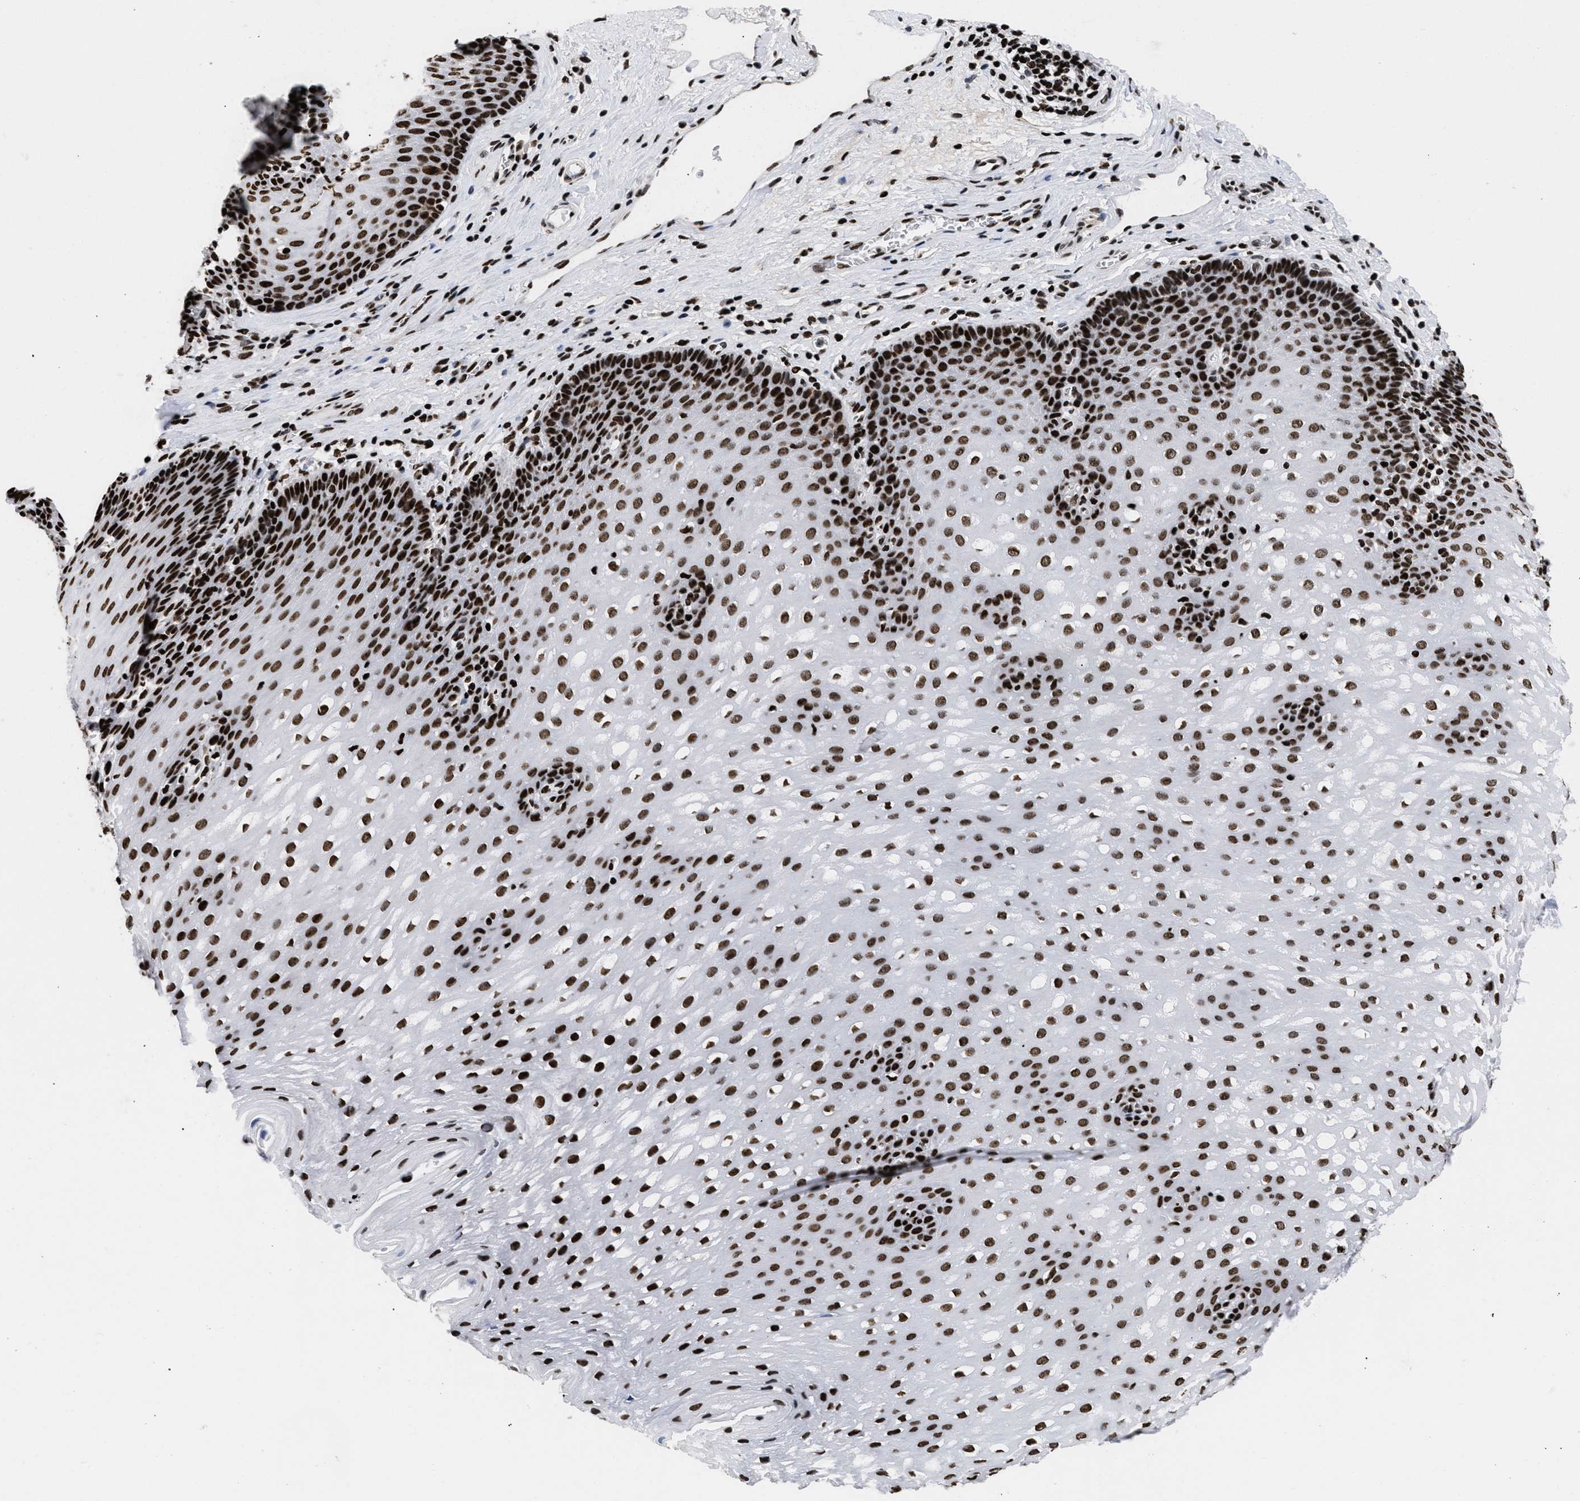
{"staining": {"intensity": "strong", "quantity": ">75%", "location": "nuclear"}, "tissue": "esophagus", "cell_type": "Squamous epithelial cells", "image_type": "normal", "snomed": [{"axis": "morphology", "description": "Normal tissue, NOS"}, {"axis": "topography", "description": "Esophagus"}], "caption": "Immunohistochemical staining of unremarkable human esophagus displays high levels of strong nuclear staining in approximately >75% of squamous epithelial cells. (DAB IHC with brightfield microscopy, high magnification).", "gene": "CALHM3", "patient": {"sex": "male", "age": 48}}